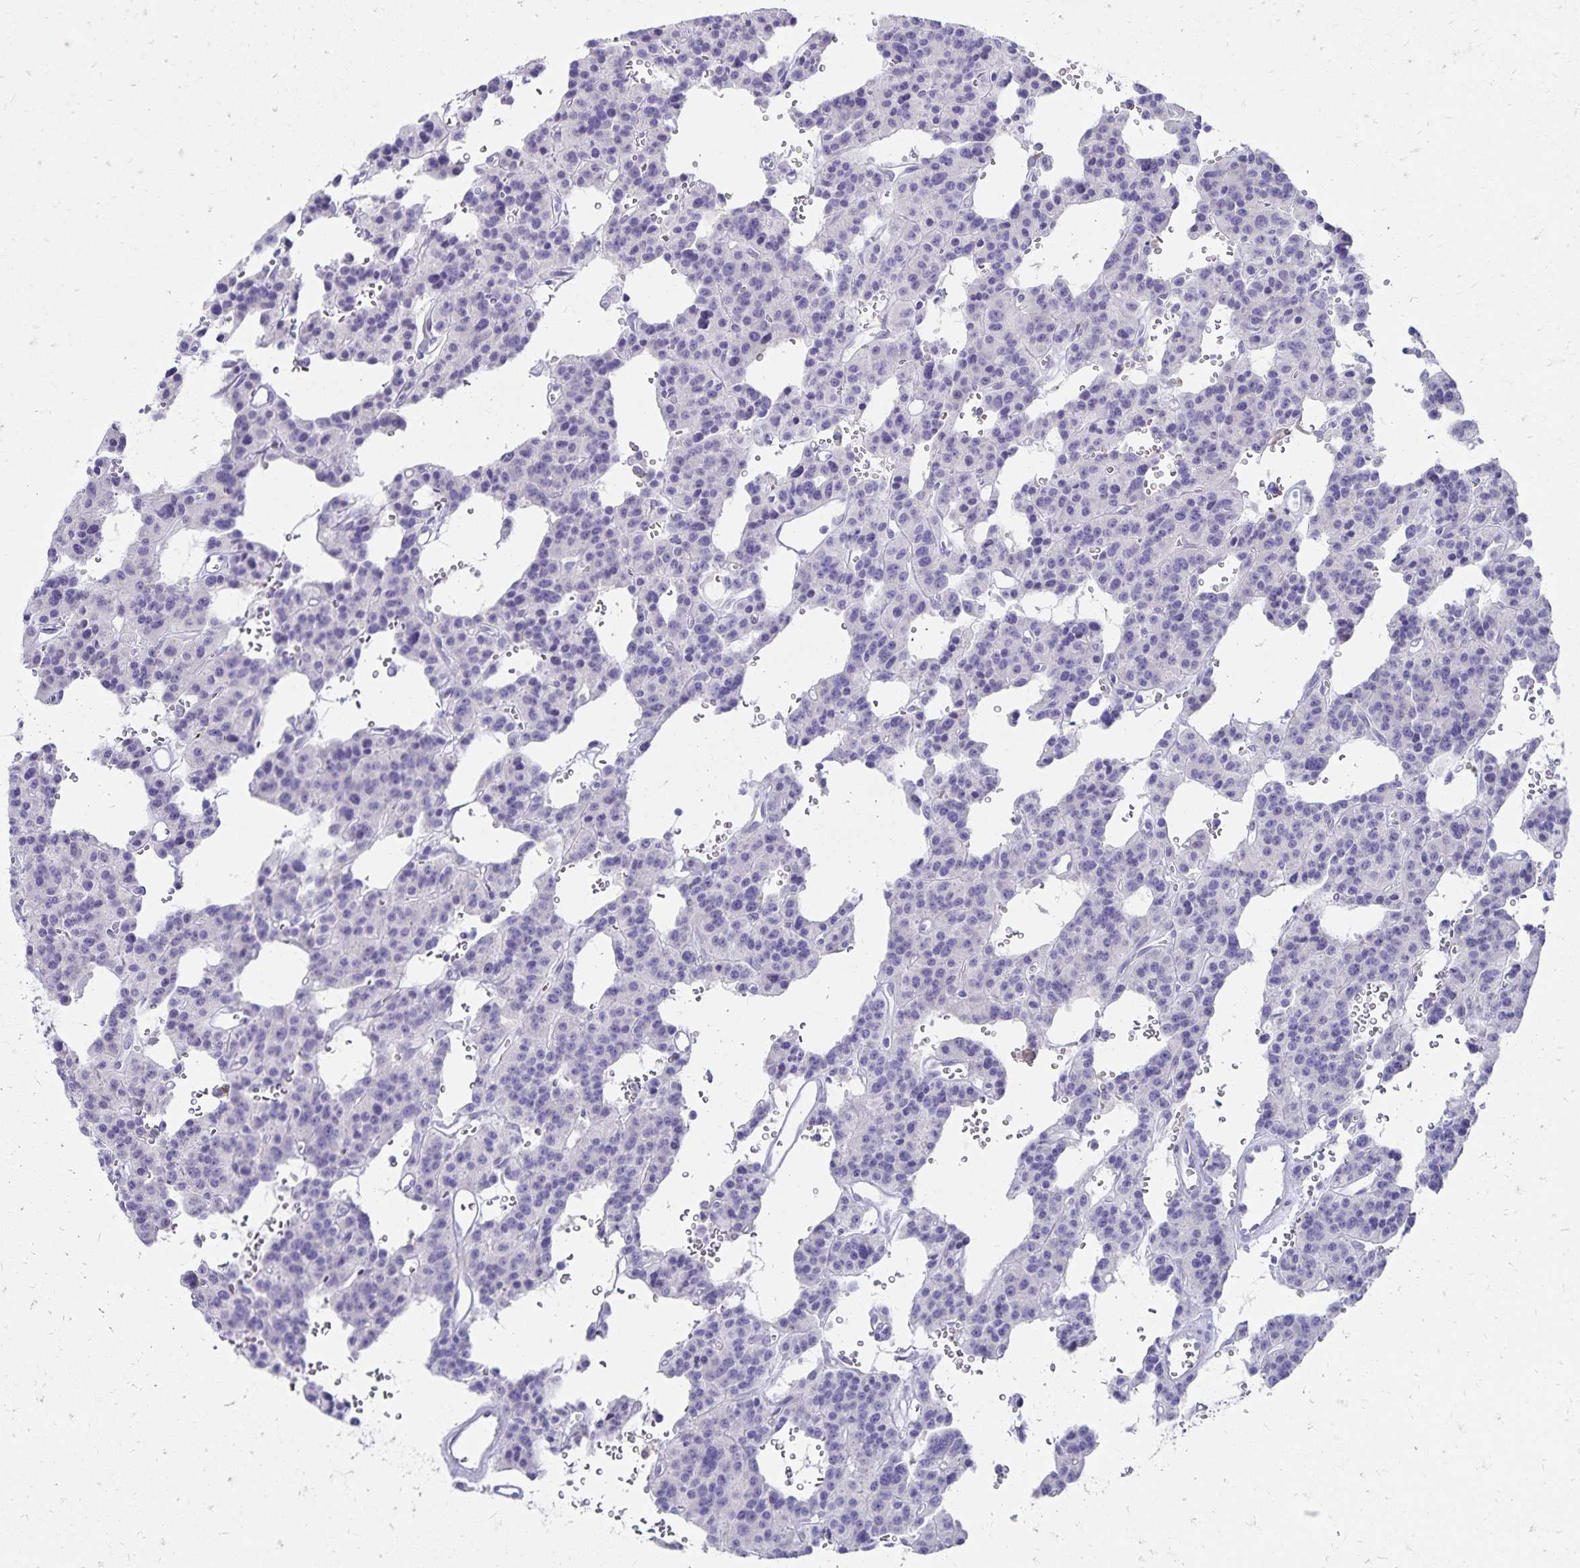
{"staining": {"intensity": "negative", "quantity": "none", "location": "none"}, "tissue": "carcinoid", "cell_type": "Tumor cells", "image_type": "cancer", "snomed": [{"axis": "morphology", "description": "Carcinoid, malignant, NOS"}, {"axis": "topography", "description": "Lung"}], "caption": "Immunohistochemistry (IHC) of human carcinoid exhibits no expression in tumor cells. (Brightfield microscopy of DAB (3,3'-diaminobenzidine) immunohistochemistry at high magnification).", "gene": "NECAP1", "patient": {"sex": "female", "age": 71}}